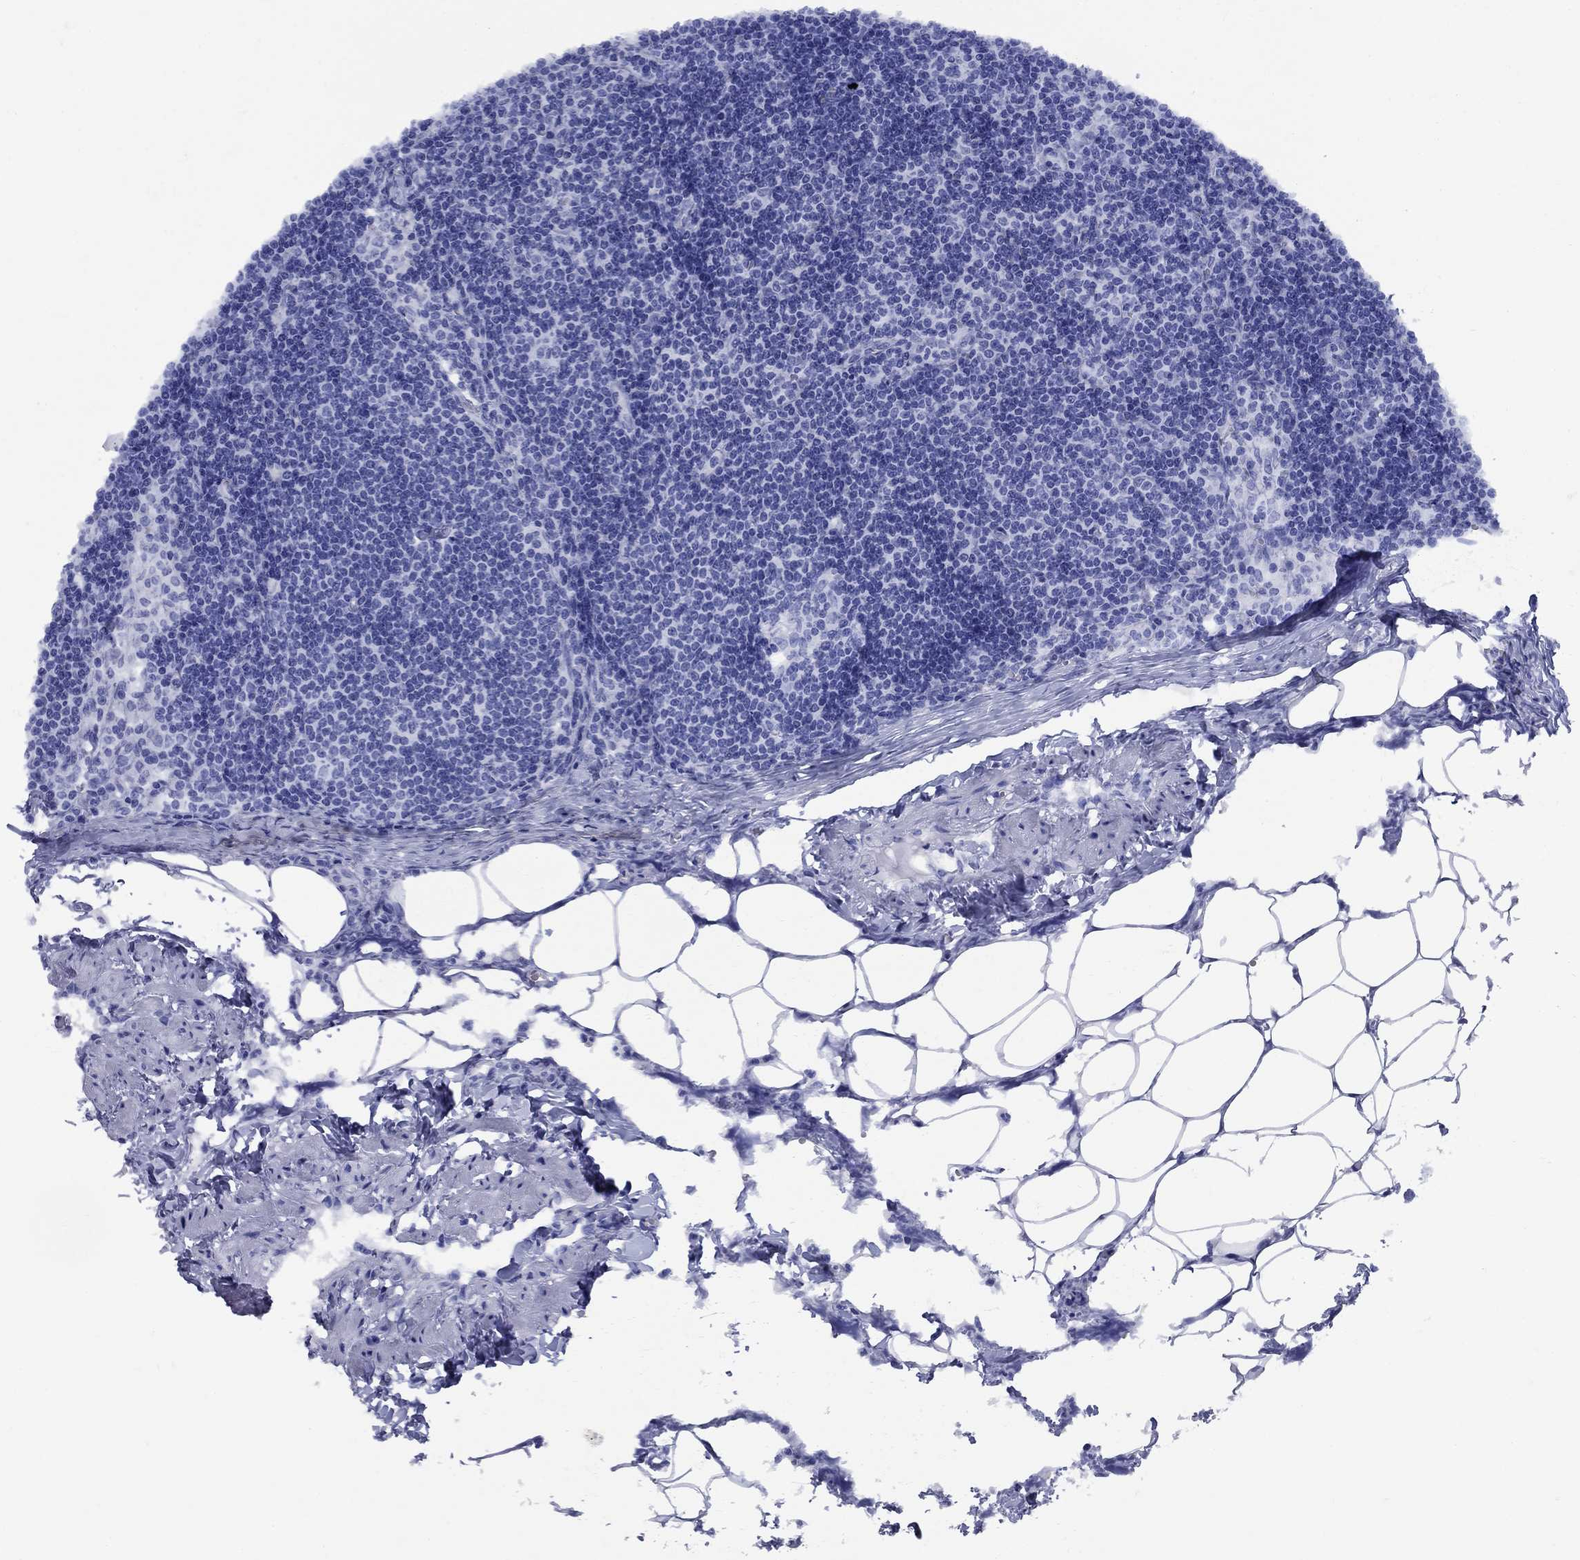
{"staining": {"intensity": "negative", "quantity": "none", "location": "none"}, "tissue": "lymph node", "cell_type": "Germinal center cells", "image_type": "normal", "snomed": [{"axis": "morphology", "description": "Normal tissue, NOS"}, {"axis": "topography", "description": "Lymph node"}], "caption": "A histopathology image of human lymph node is negative for staining in germinal center cells. (DAB (3,3'-diaminobenzidine) immunohistochemistry with hematoxylin counter stain).", "gene": "SMCP", "patient": {"sex": "female", "age": 51}}